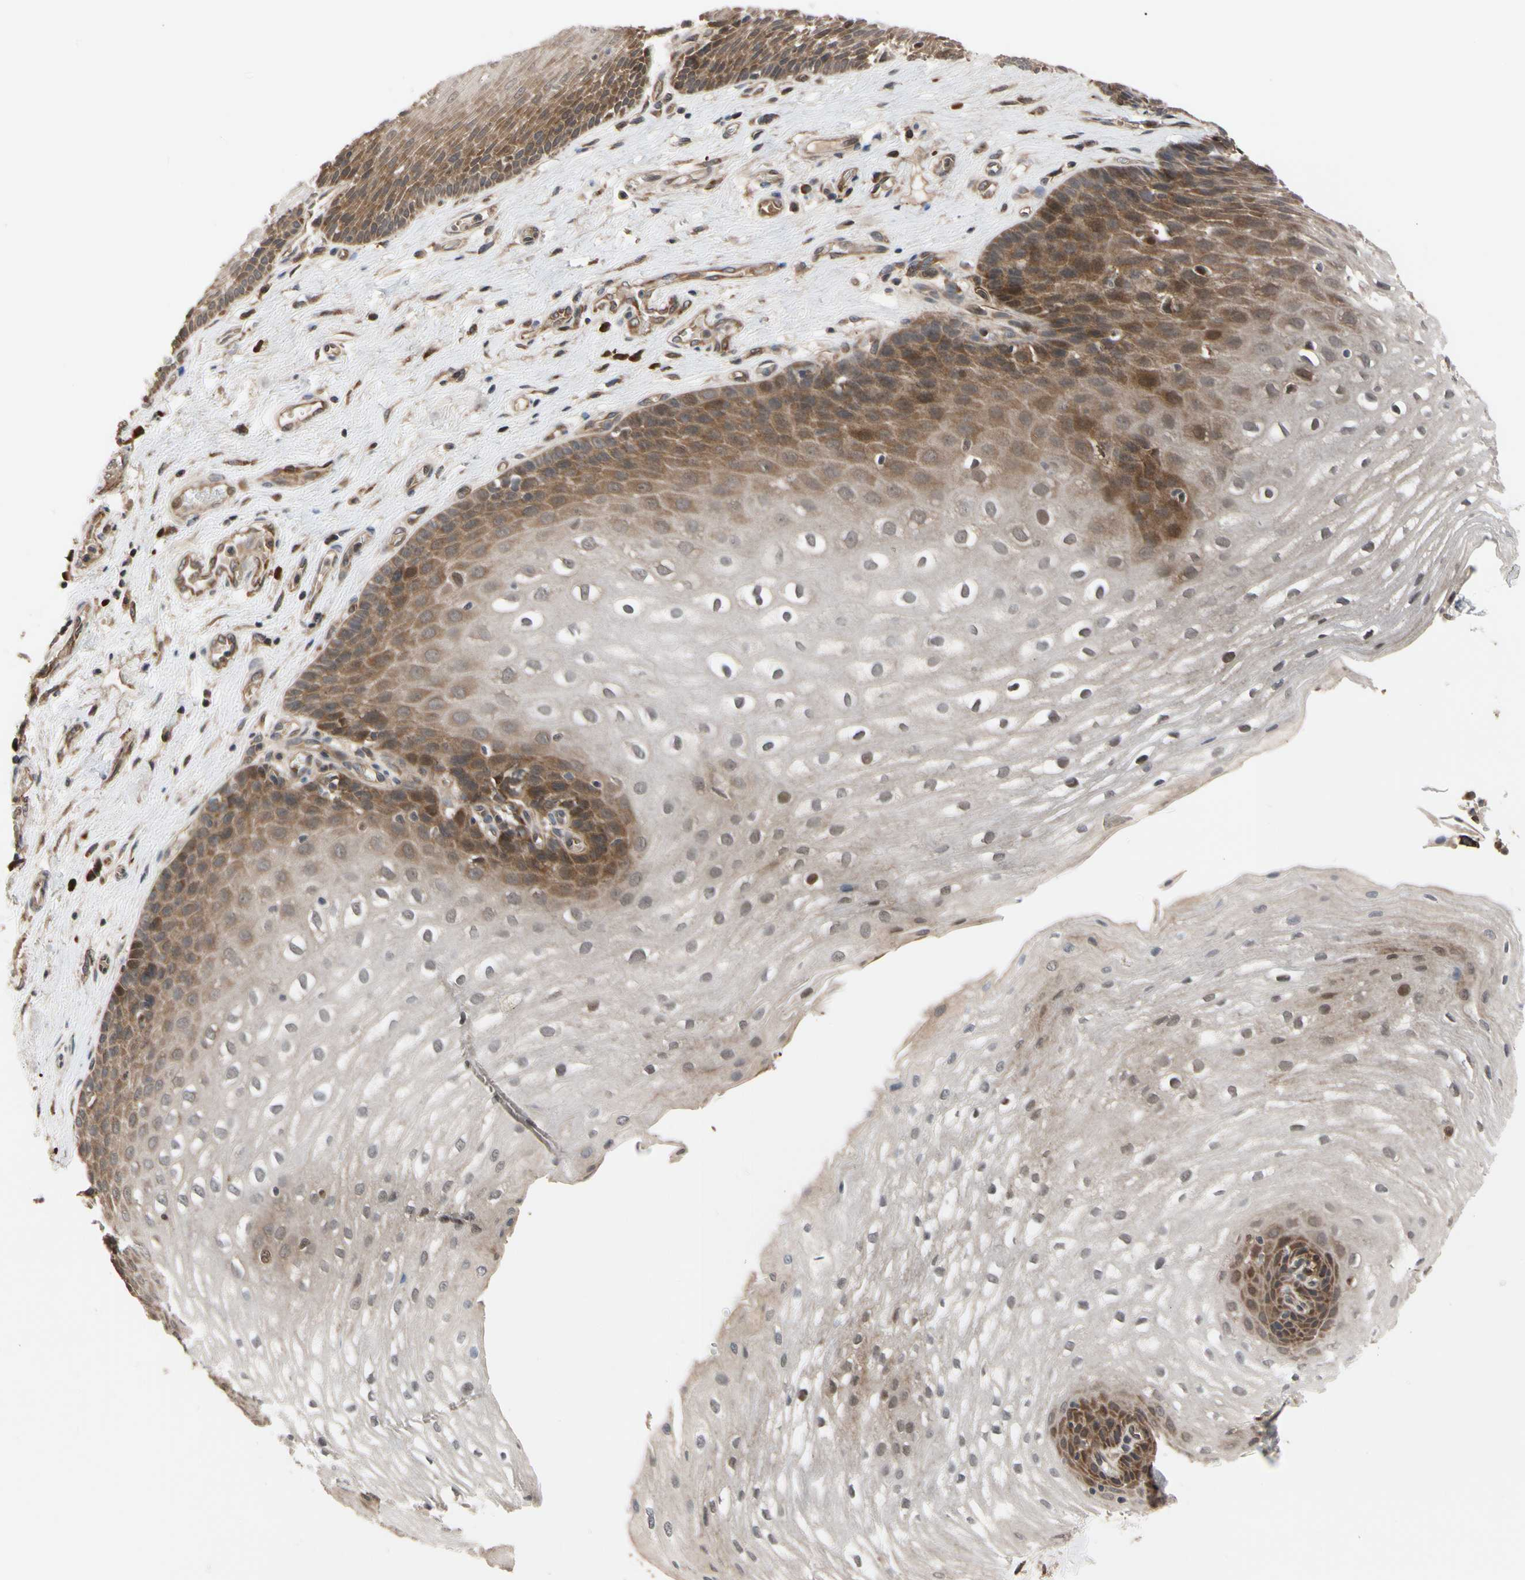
{"staining": {"intensity": "moderate", "quantity": "25%-75%", "location": "cytoplasmic/membranous"}, "tissue": "esophagus", "cell_type": "Squamous epithelial cells", "image_type": "normal", "snomed": [{"axis": "morphology", "description": "Normal tissue, NOS"}, {"axis": "topography", "description": "Esophagus"}], "caption": "Protein expression analysis of normal human esophagus reveals moderate cytoplasmic/membranous staining in about 25%-75% of squamous epithelial cells. Immunohistochemistry stains the protein in brown and the nuclei are stained blue.", "gene": "CYTIP", "patient": {"sex": "male", "age": 48}}